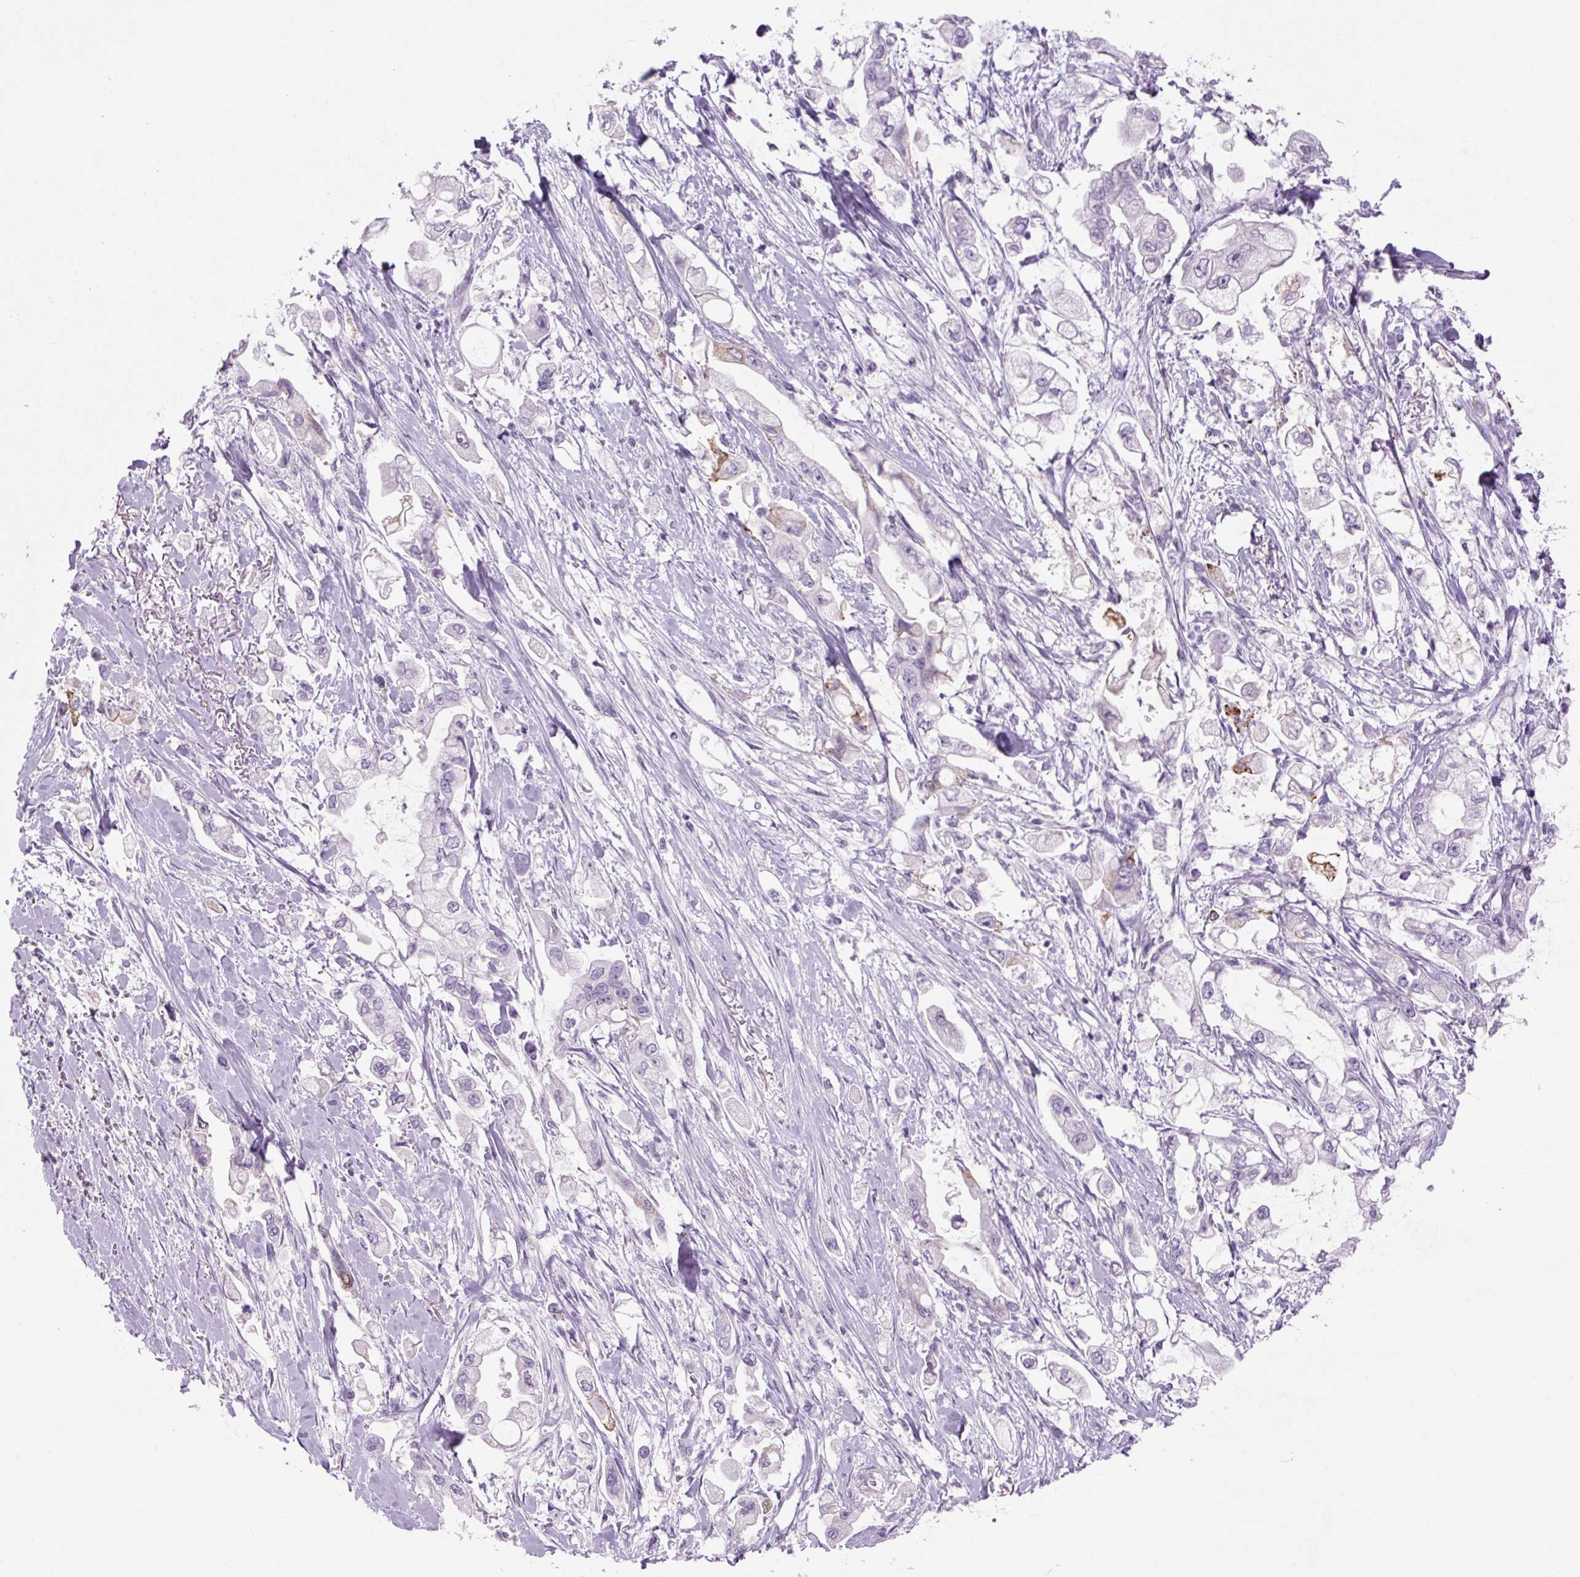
{"staining": {"intensity": "negative", "quantity": "none", "location": "none"}, "tissue": "stomach cancer", "cell_type": "Tumor cells", "image_type": "cancer", "snomed": [{"axis": "morphology", "description": "Adenocarcinoma, NOS"}, {"axis": "topography", "description": "Stomach"}], "caption": "IHC histopathology image of human adenocarcinoma (stomach) stained for a protein (brown), which displays no expression in tumor cells.", "gene": "COL9A2", "patient": {"sex": "male", "age": 62}}